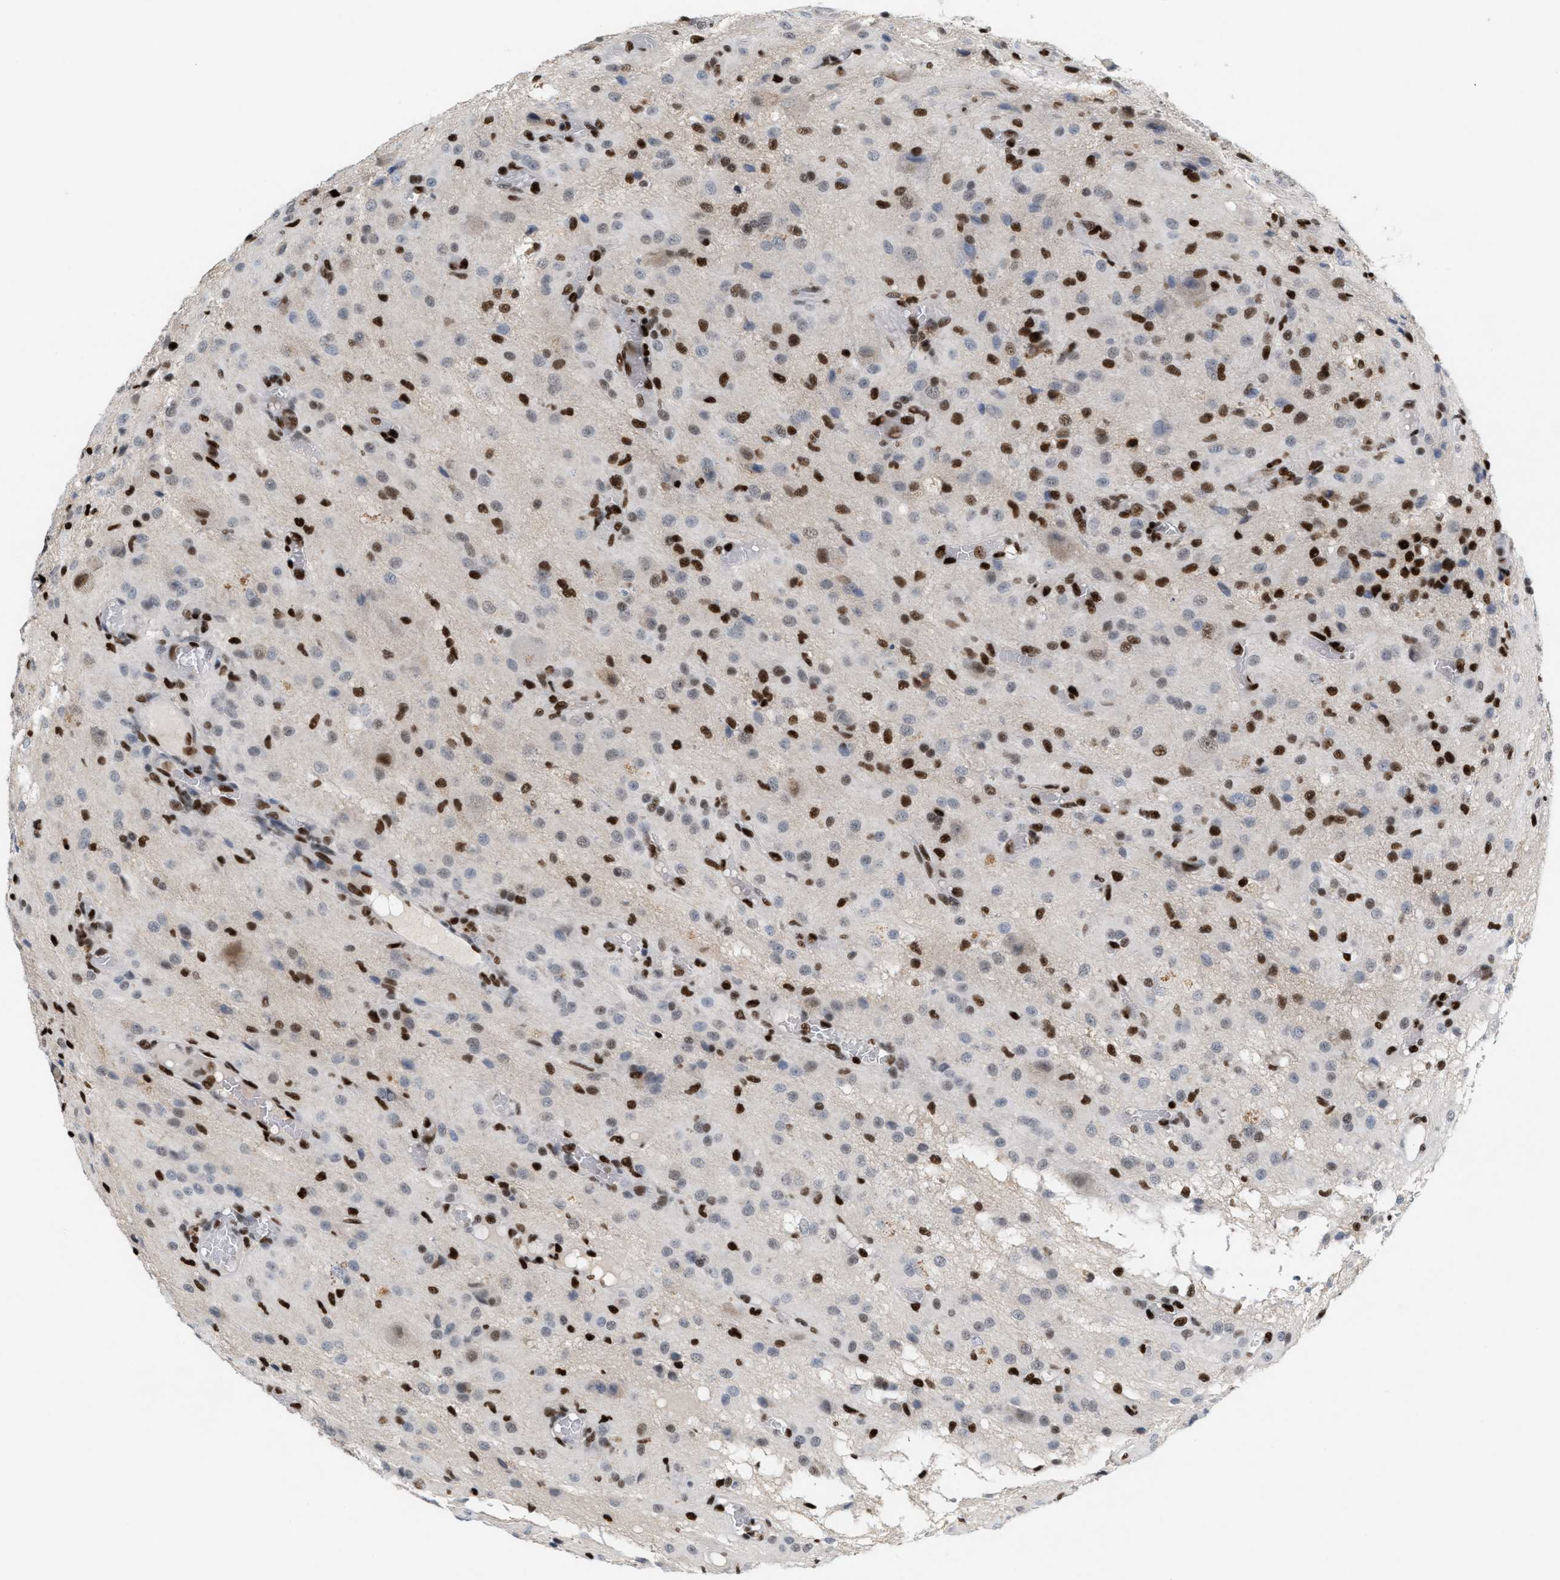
{"staining": {"intensity": "strong", "quantity": "25%-75%", "location": "nuclear"}, "tissue": "glioma", "cell_type": "Tumor cells", "image_type": "cancer", "snomed": [{"axis": "morphology", "description": "Glioma, malignant, High grade"}, {"axis": "topography", "description": "Brain"}], "caption": "Tumor cells display strong nuclear positivity in approximately 25%-75% of cells in malignant glioma (high-grade).", "gene": "RNASEK-C17orf49", "patient": {"sex": "female", "age": 59}}